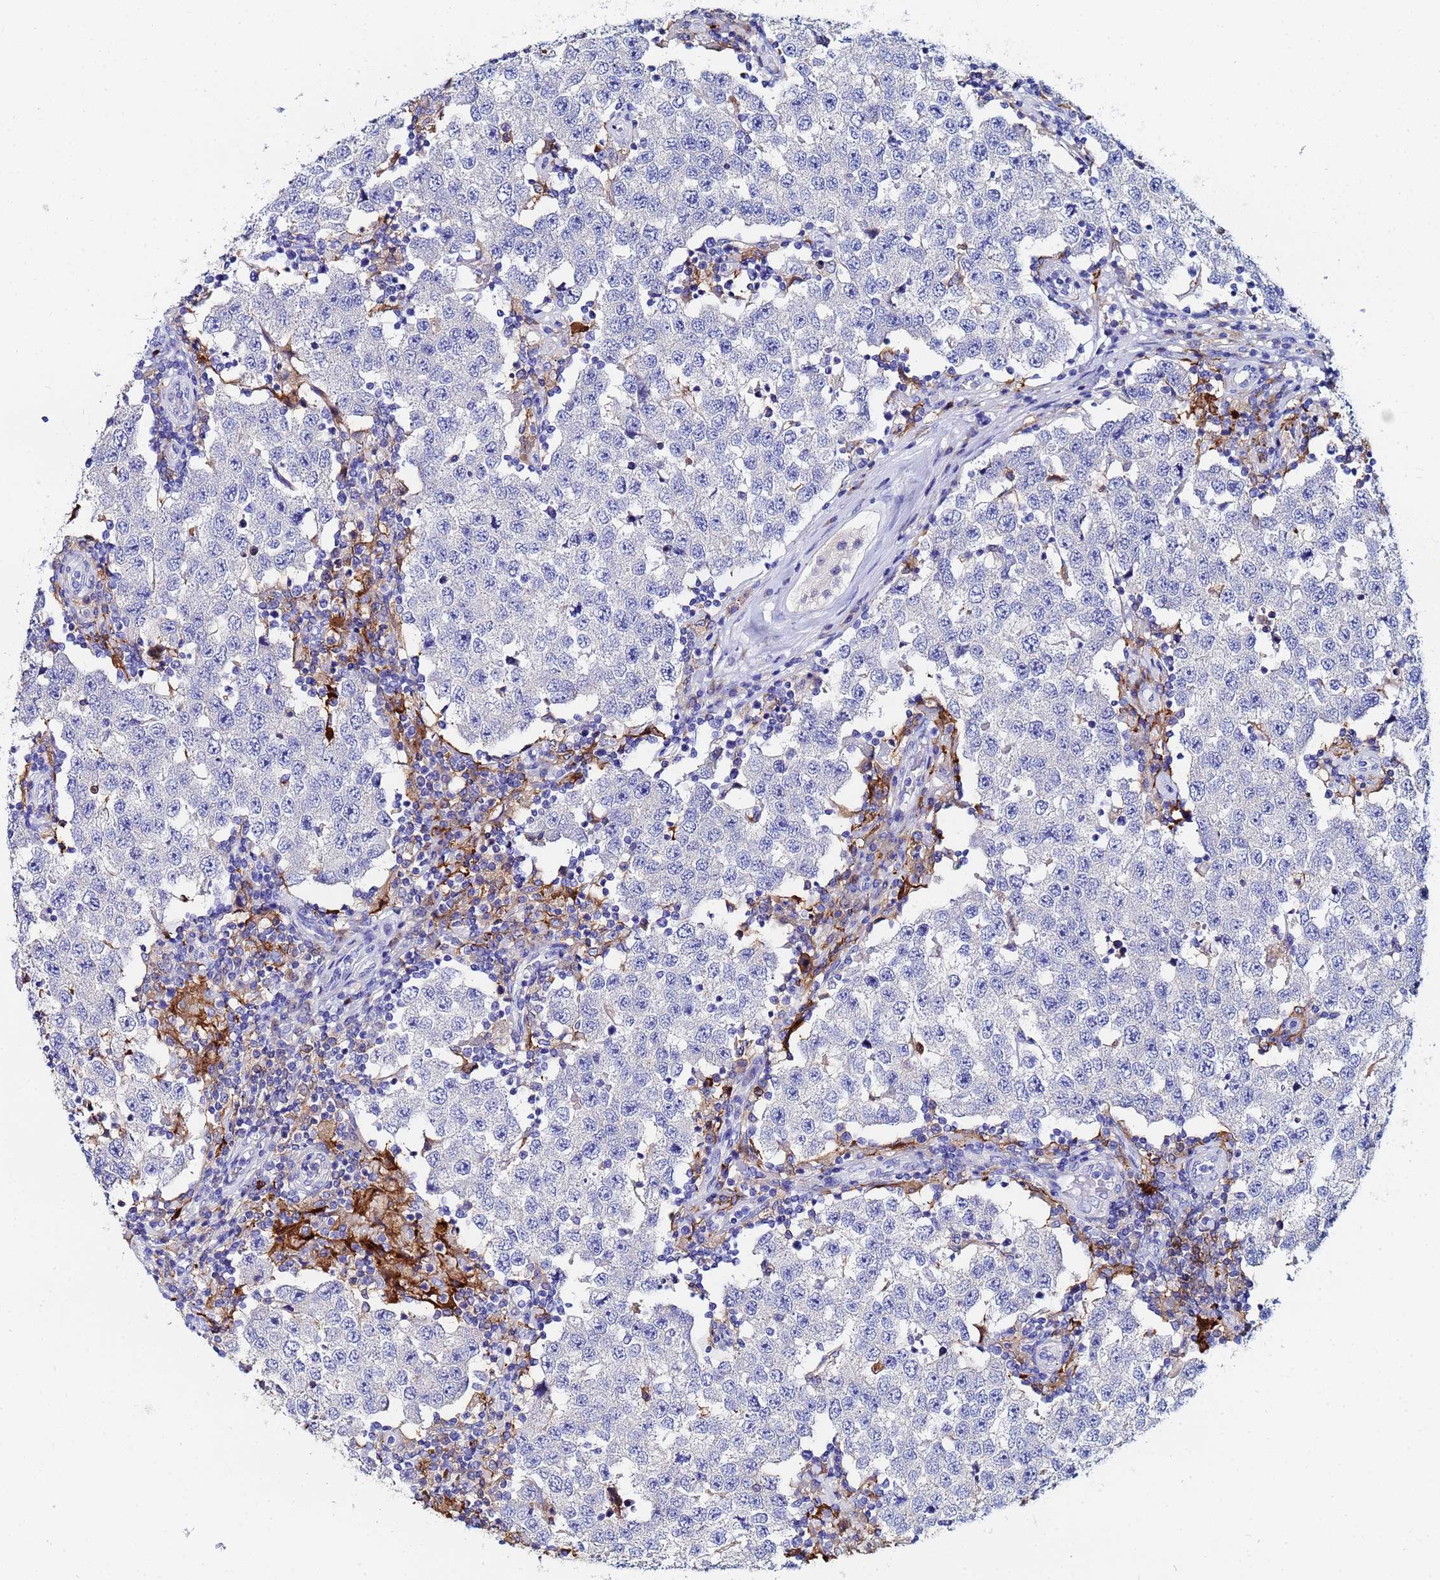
{"staining": {"intensity": "negative", "quantity": "none", "location": "none"}, "tissue": "testis cancer", "cell_type": "Tumor cells", "image_type": "cancer", "snomed": [{"axis": "morphology", "description": "Seminoma, NOS"}, {"axis": "topography", "description": "Testis"}], "caption": "IHC of human testis cancer (seminoma) exhibits no positivity in tumor cells.", "gene": "BASP1", "patient": {"sex": "male", "age": 34}}